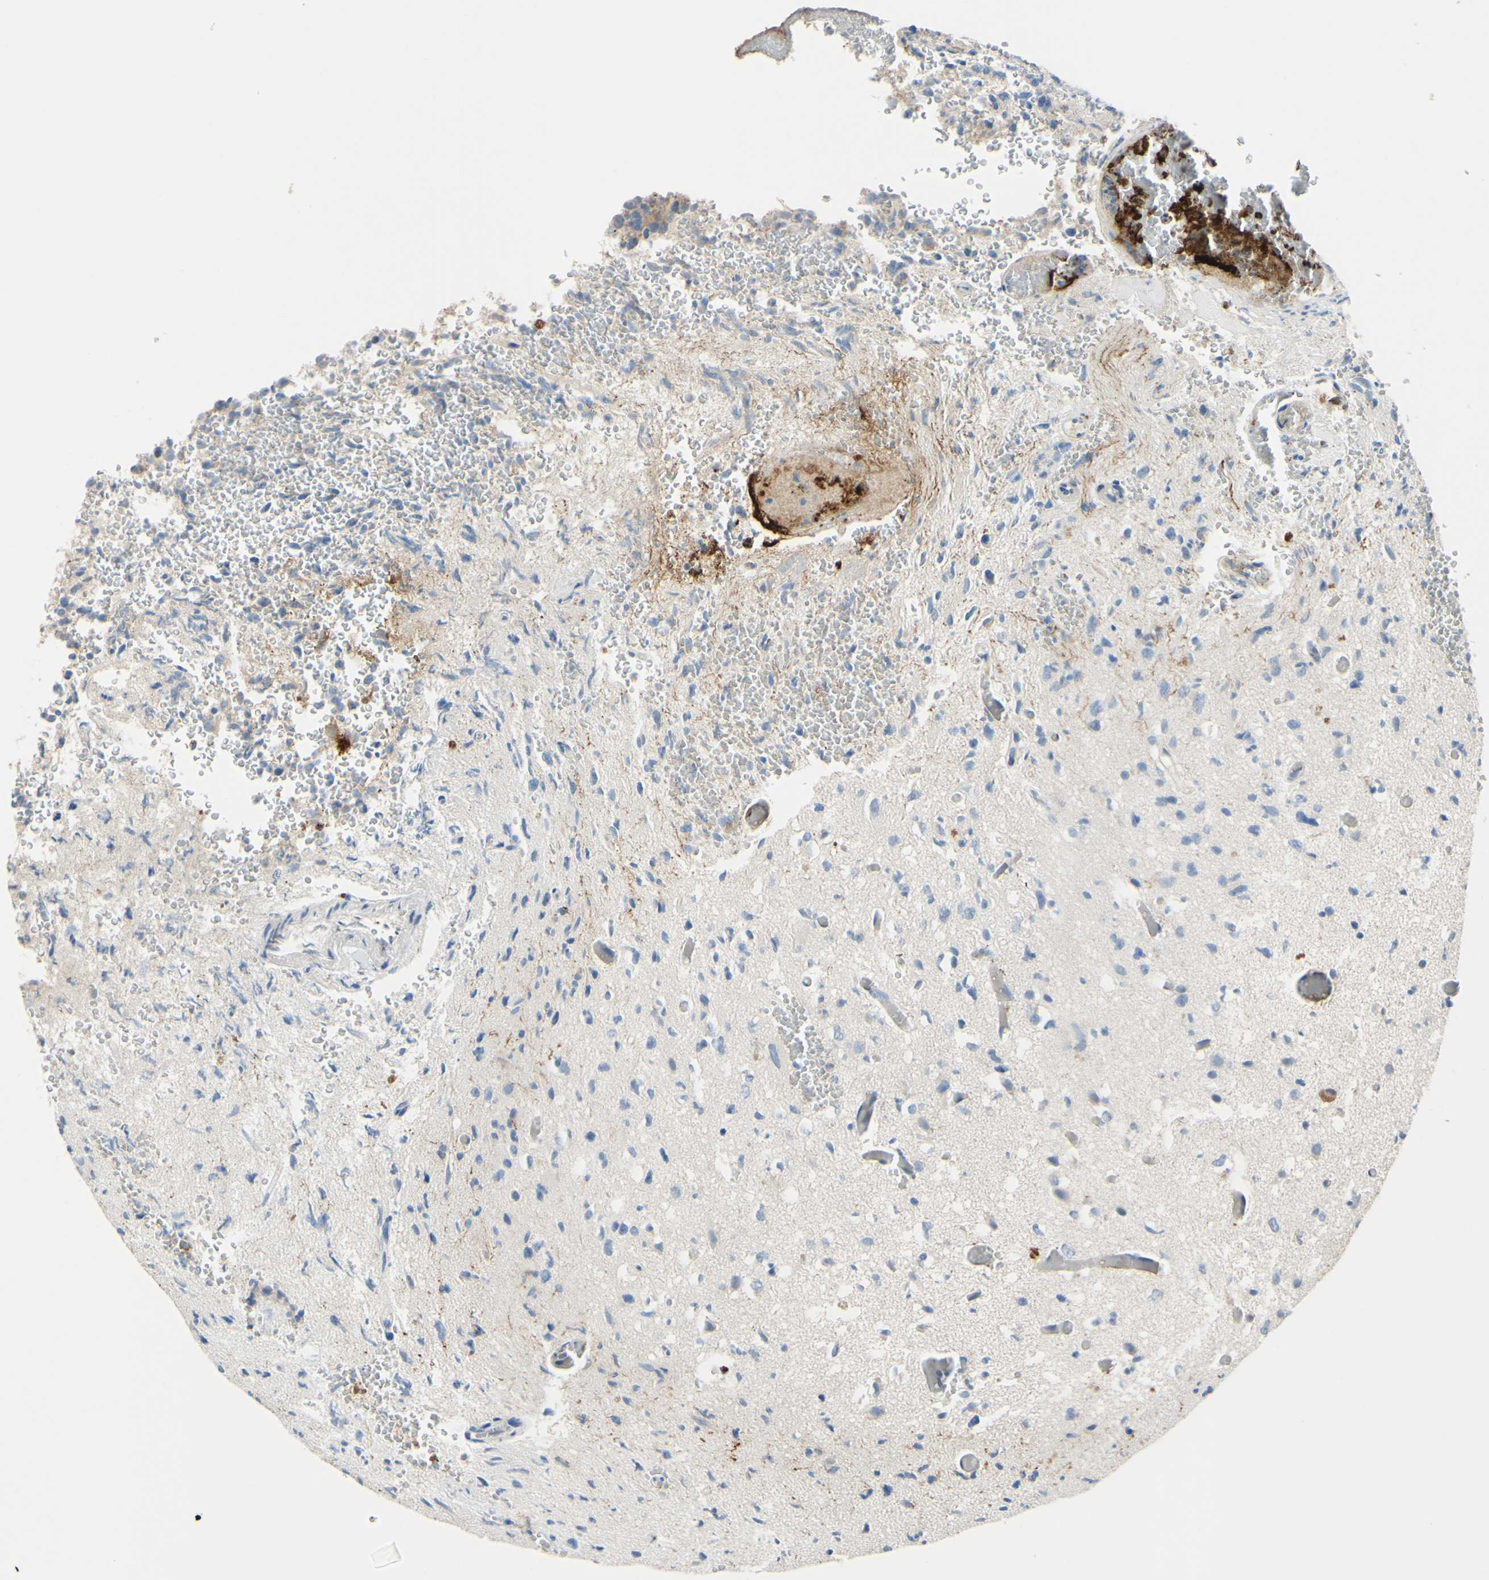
{"staining": {"intensity": "weak", "quantity": "<25%", "location": "cytoplasmic/membranous"}, "tissue": "glioma", "cell_type": "Tumor cells", "image_type": "cancer", "snomed": [{"axis": "morphology", "description": "Glioma, malignant, High grade"}, {"axis": "topography", "description": "pancreas cauda"}], "caption": "Tumor cells are negative for protein expression in human glioma.", "gene": "ARHGAP1", "patient": {"sex": "male", "age": 60}}